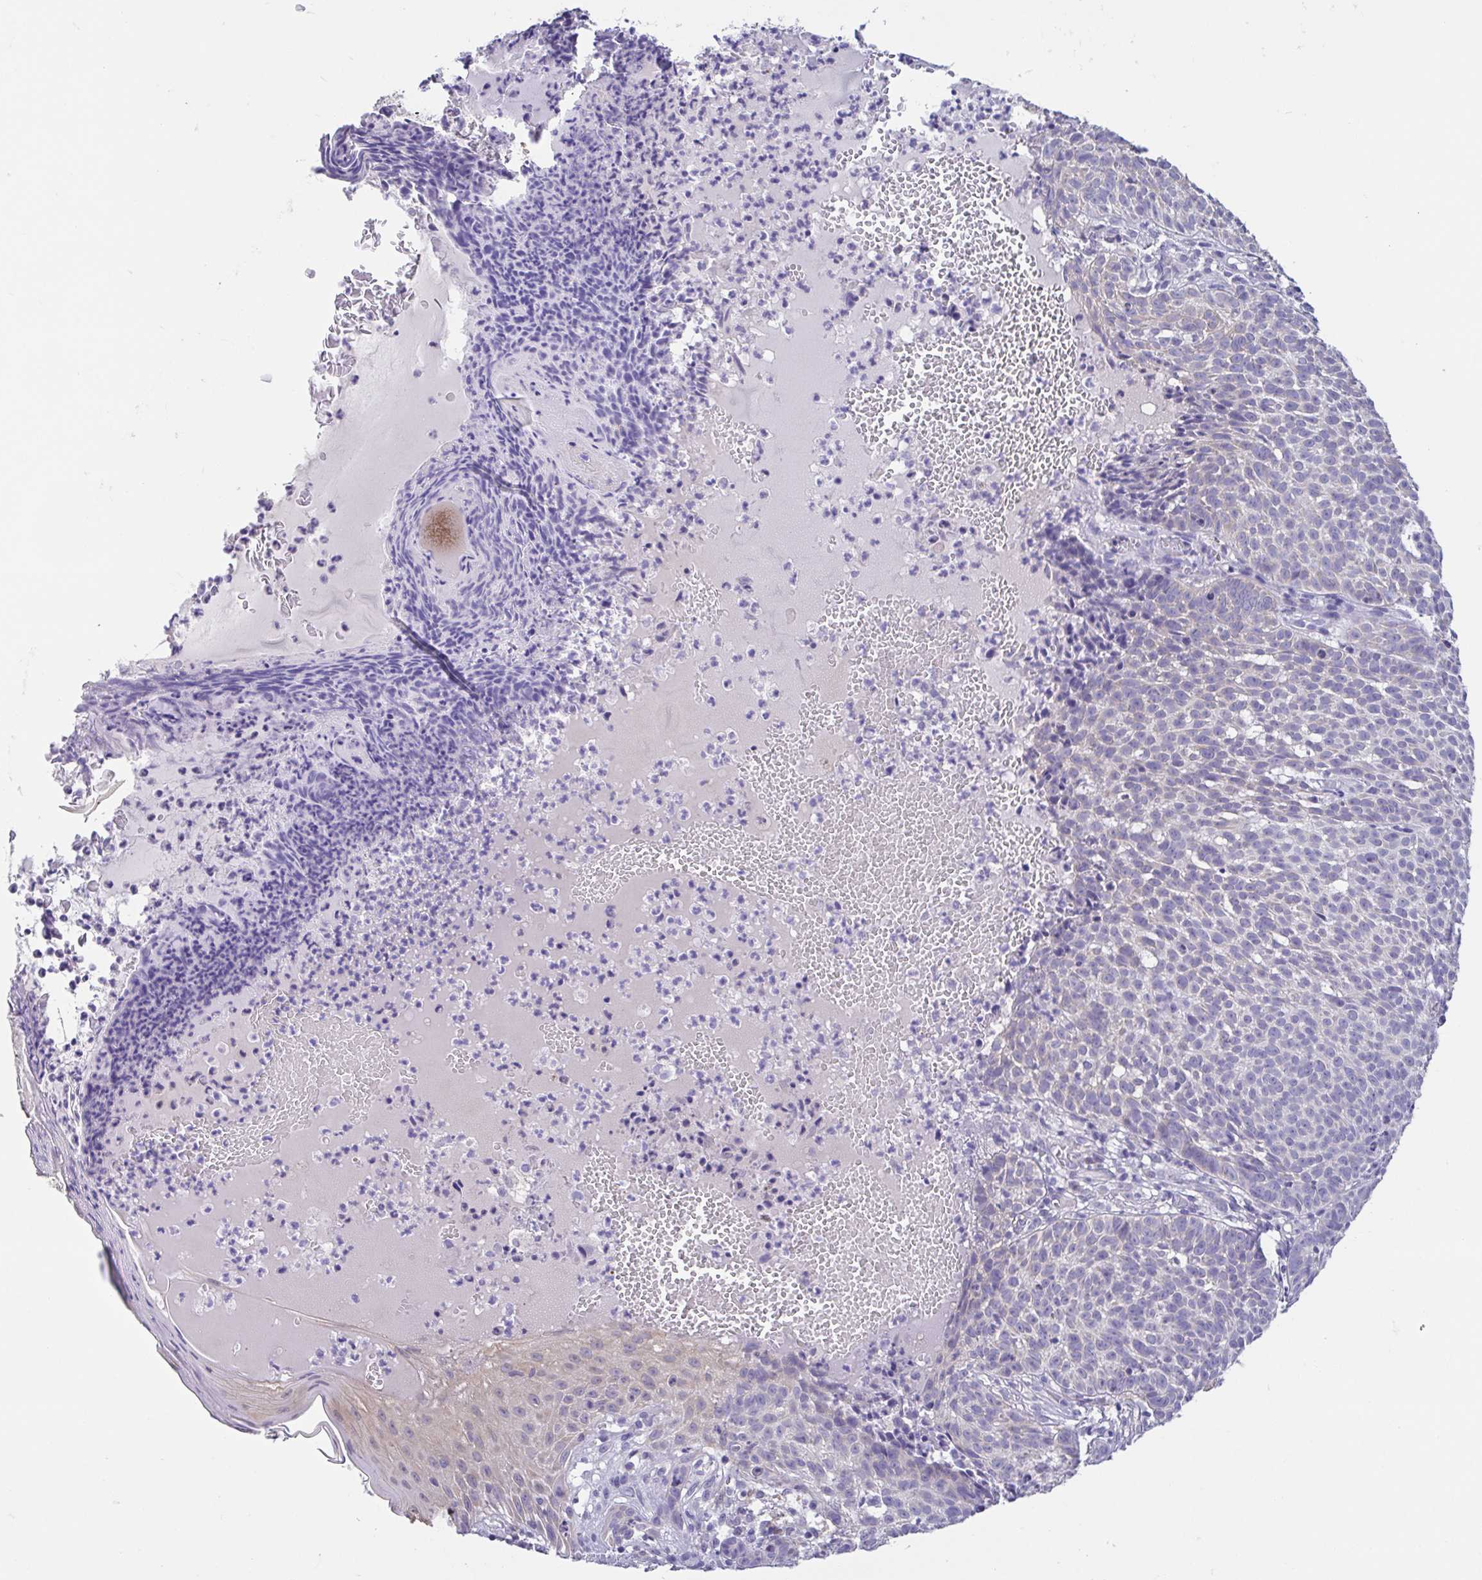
{"staining": {"intensity": "negative", "quantity": "none", "location": "none"}, "tissue": "skin cancer", "cell_type": "Tumor cells", "image_type": "cancer", "snomed": [{"axis": "morphology", "description": "Basal cell carcinoma"}, {"axis": "topography", "description": "Skin"}], "caption": "Tumor cells show no significant expression in basal cell carcinoma (skin). Nuclei are stained in blue.", "gene": "FABP3", "patient": {"sex": "male", "age": 90}}